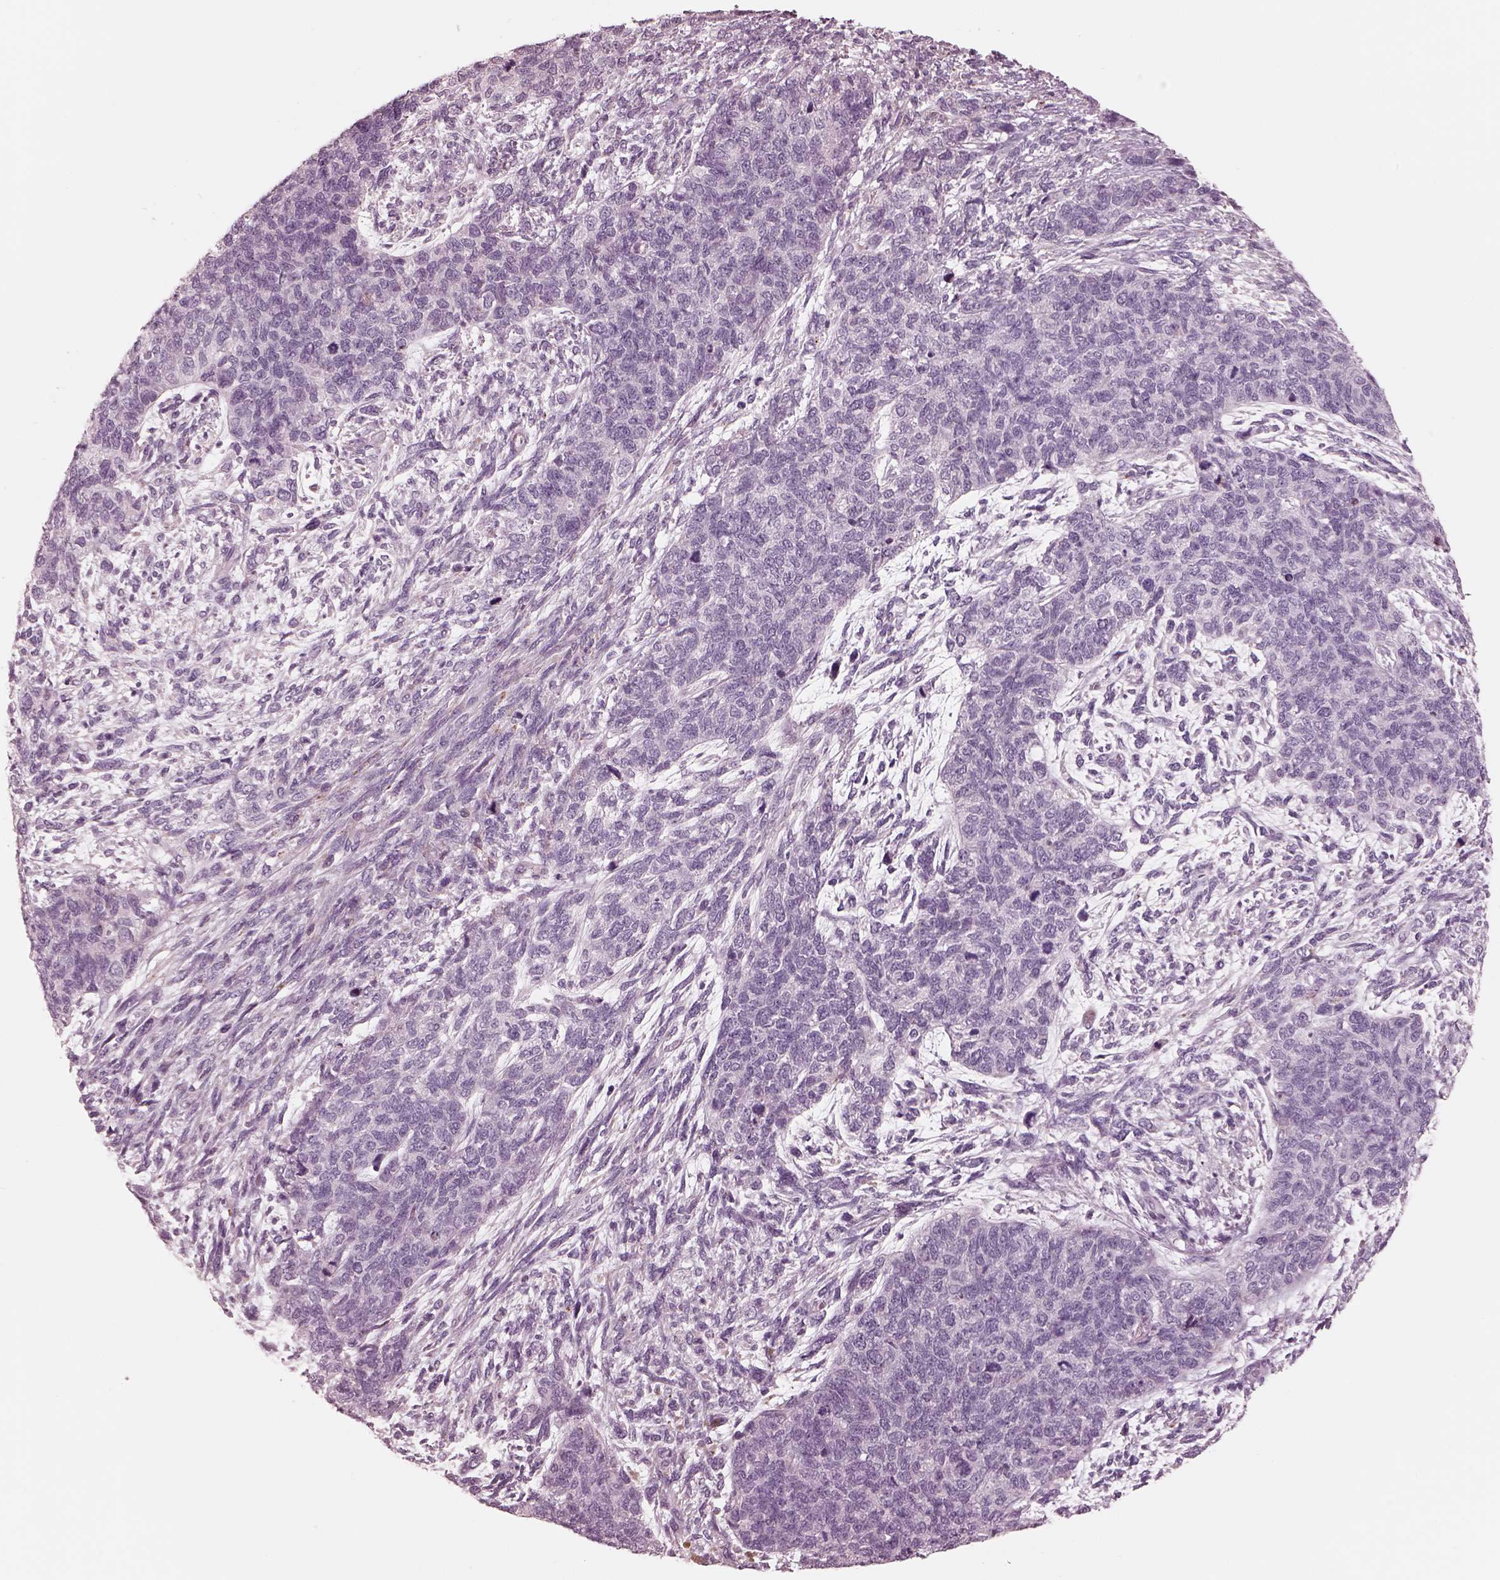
{"staining": {"intensity": "negative", "quantity": "none", "location": "none"}, "tissue": "cervical cancer", "cell_type": "Tumor cells", "image_type": "cancer", "snomed": [{"axis": "morphology", "description": "Squamous cell carcinoma, NOS"}, {"axis": "topography", "description": "Cervix"}], "caption": "DAB immunohistochemical staining of cervical cancer (squamous cell carcinoma) shows no significant positivity in tumor cells. Nuclei are stained in blue.", "gene": "CADM2", "patient": {"sex": "female", "age": 63}}